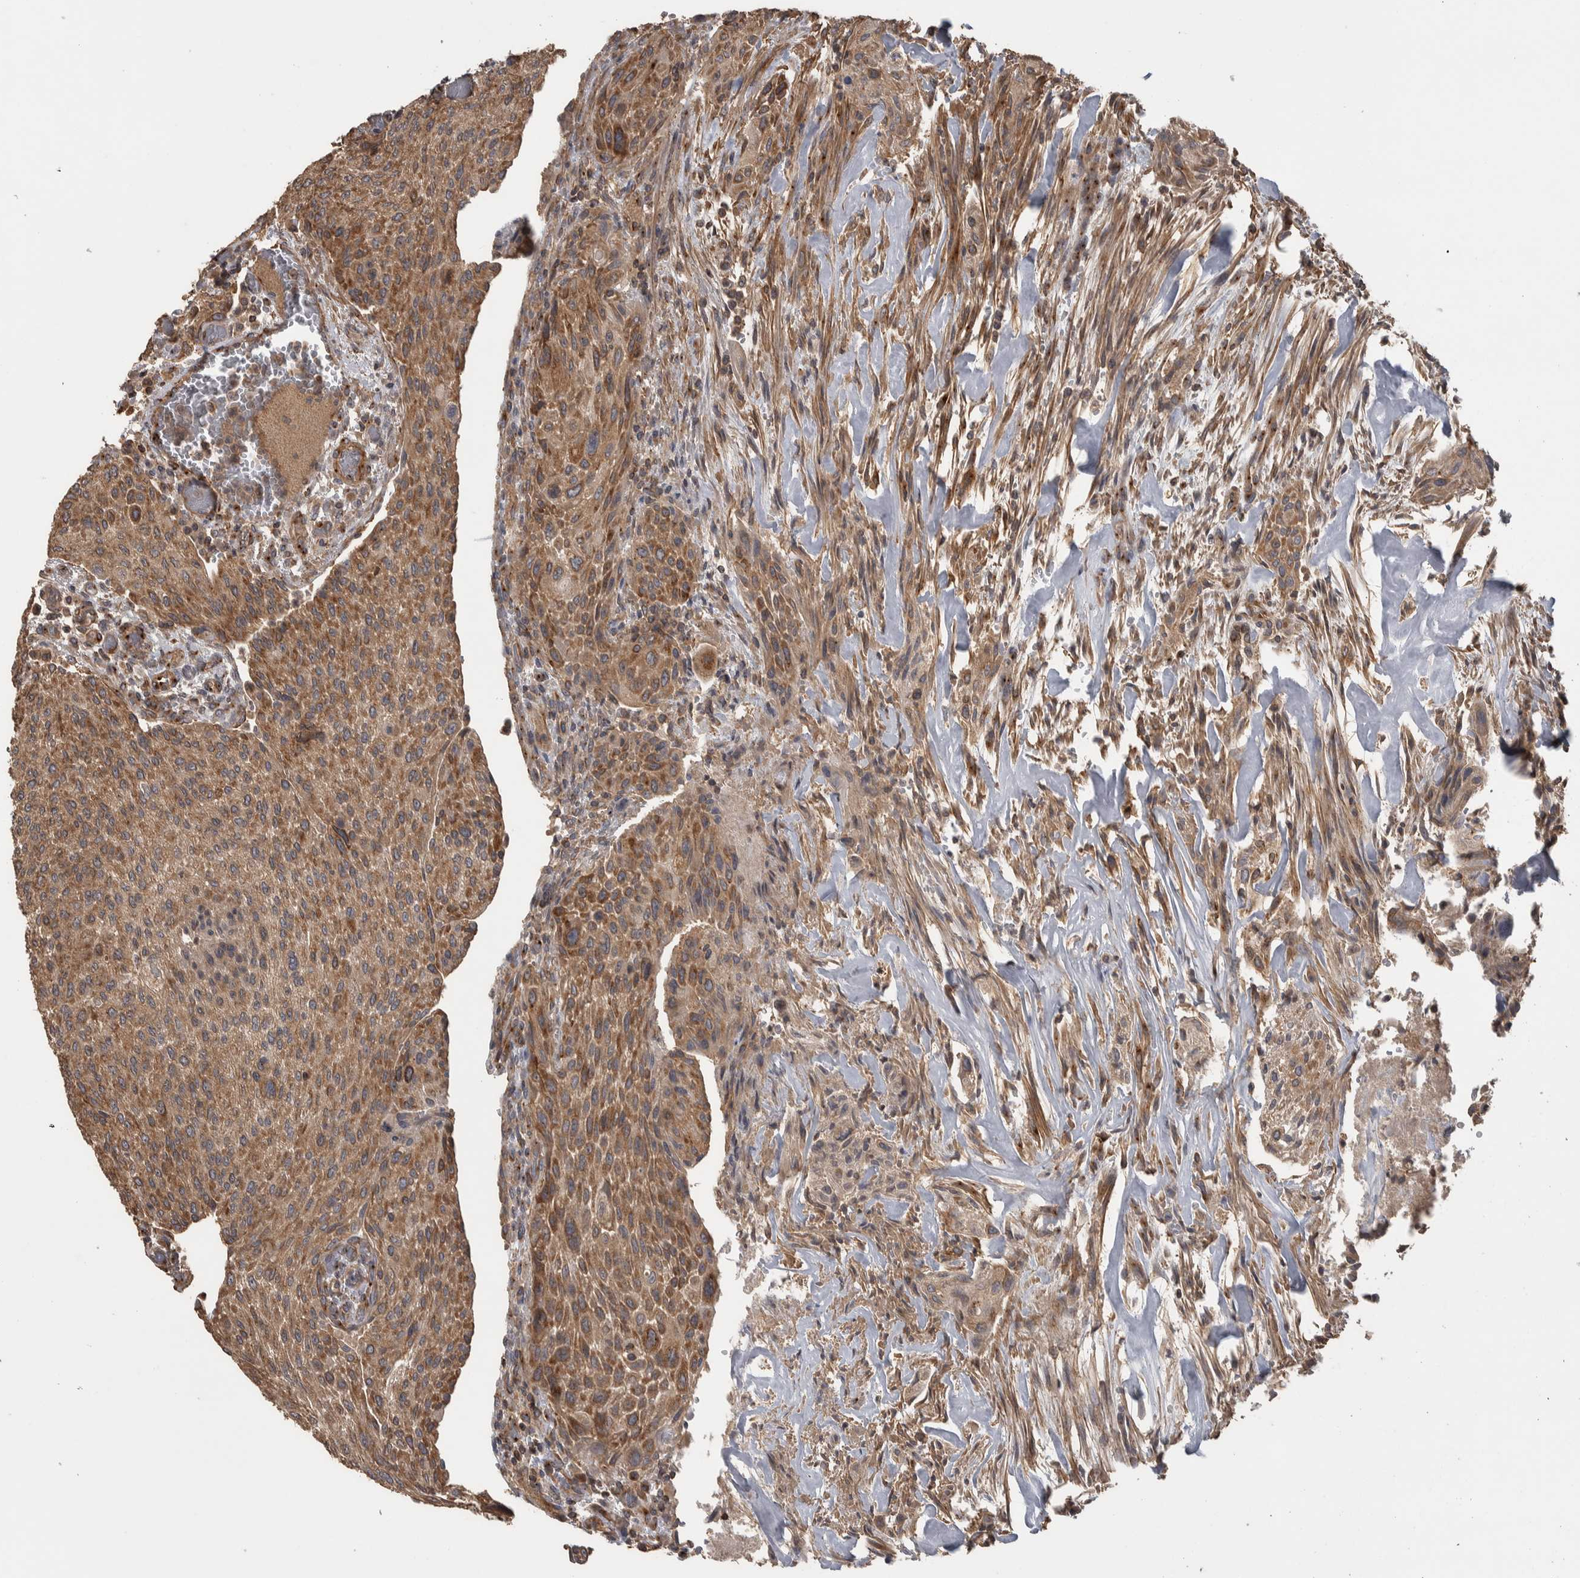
{"staining": {"intensity": "moderate", "quantity": ">75%", "location": "cytoplasmic/membranous"}, "tissue": "urothelial cancer", "cell_type": "Tumor cells", "image_type": "cancer", "snomed": [{"axis": "morphology", "description": "Urothelial carcinoma, Low grade"}, {"axis": "morphology", "description": "Urothelial carcinoma, High grade"}, {"axis": "topography", "description": "Urinary bladder"}], "caption": "The image demonstrates a brown stain indicating the presence of a protein in the cytoplasmic/membranous of tumor cells in urothelial cancer. Using DAB (3,3'-diaminobenzidine) (brown) and hematoxylin (blue) stains, captured at high magnification using brightfield microscopy.", "gene": "IFRD1", "patient": {"sex": "male", "age": 35}}